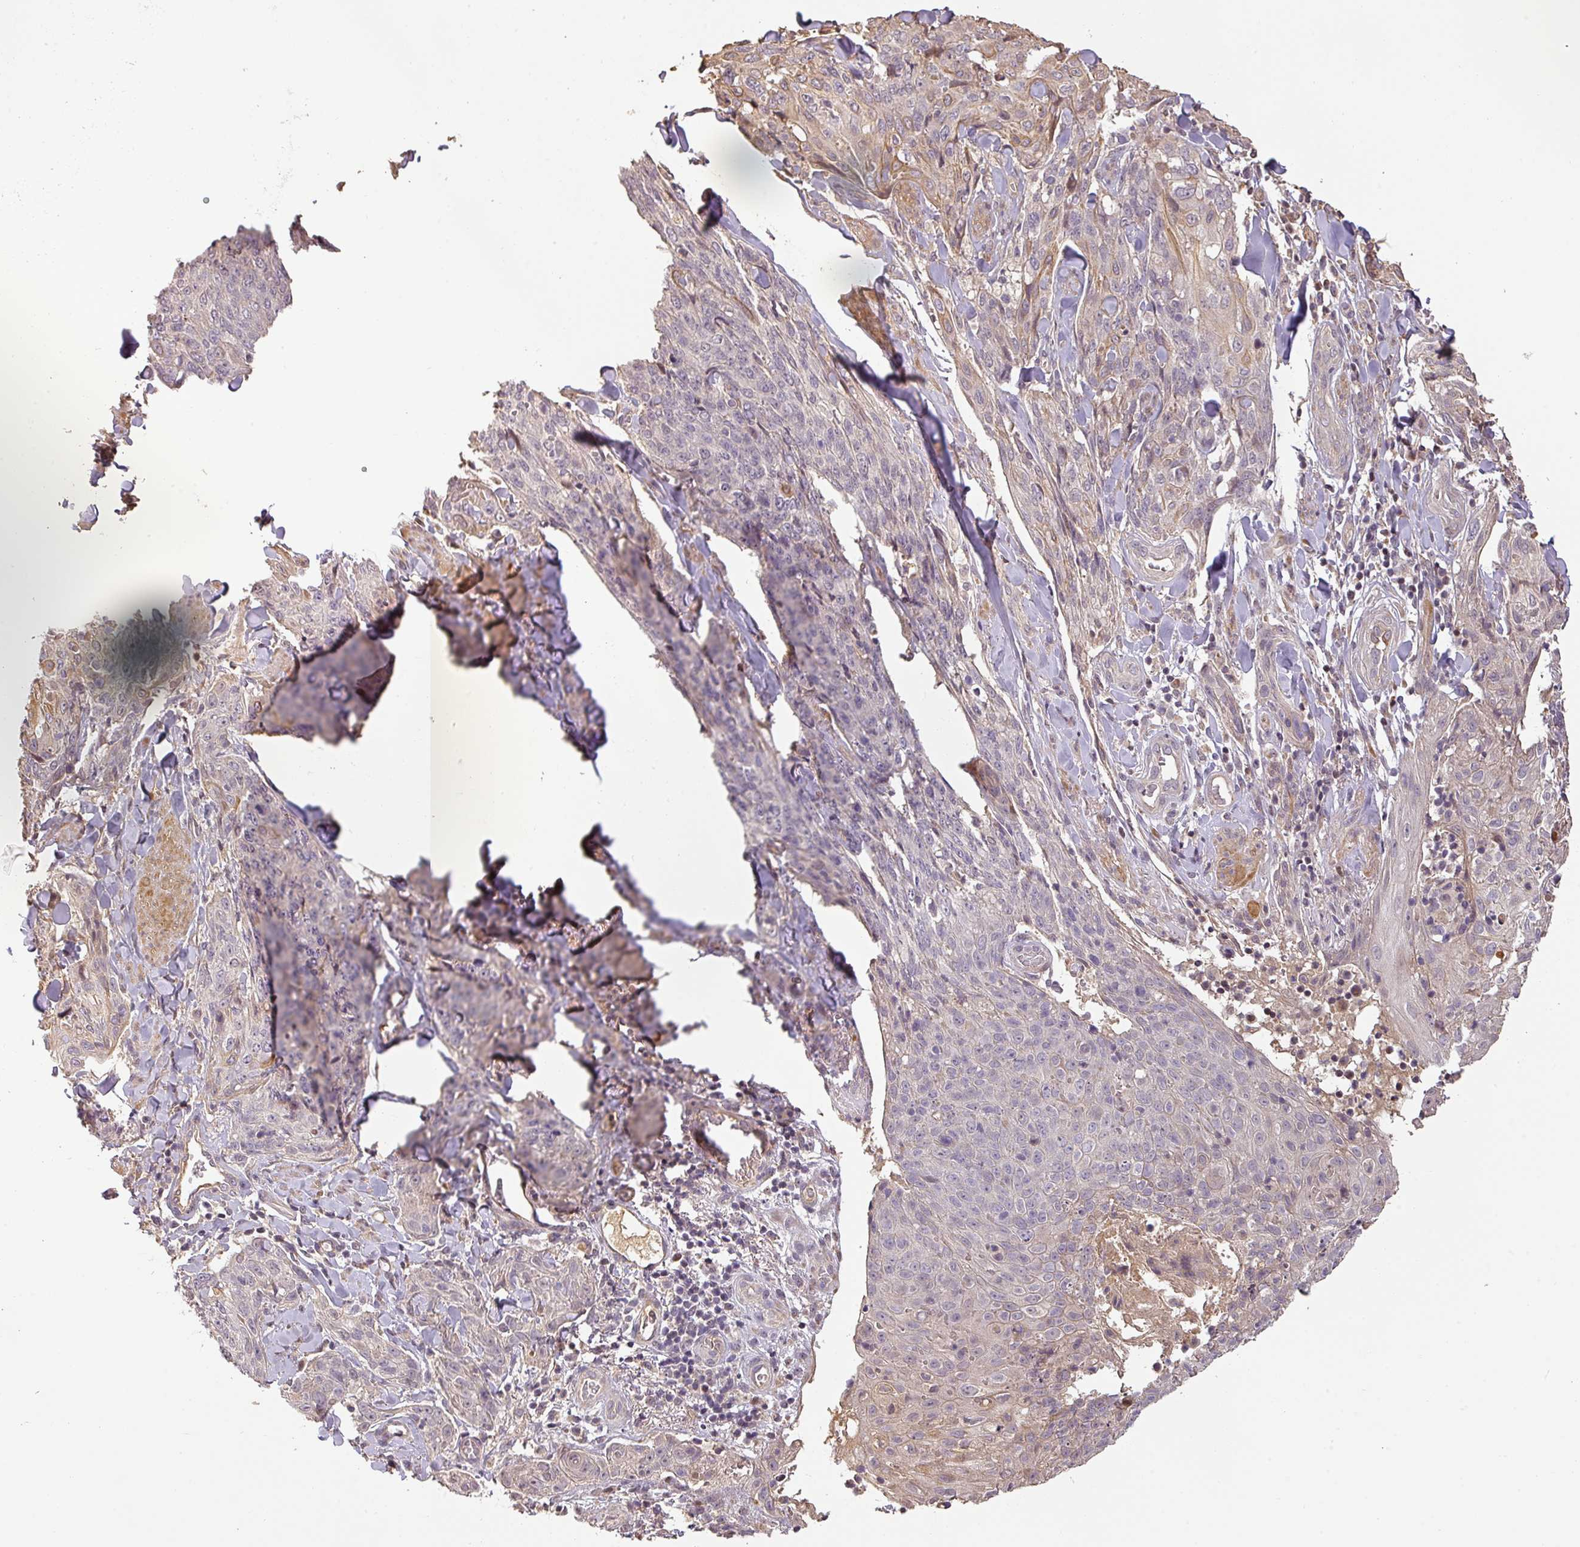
{"staining": {"intensity": "weak", "quantity": "<25%", "location": "cytoplasmic/membranous"}, "tissue": "skin cancer", "cell_type": "Tumor cells", "image_type": "cancer", "snomed": [{"axis": "morphology", "description": "Squamous cell carcinoma, NOS"}, {"axis": "topography", "description": "Skin"}, {"axis": "topography", "description": "Vulva"}], "caption": "This histopathology image is of skin cancer stained with IHC to label a protein in brown with the nuclei are counter-stained blue. There is no staining in tumor cells.", "gene": "BPIFB3", "patient": {"sex": "female", "age": 85}}